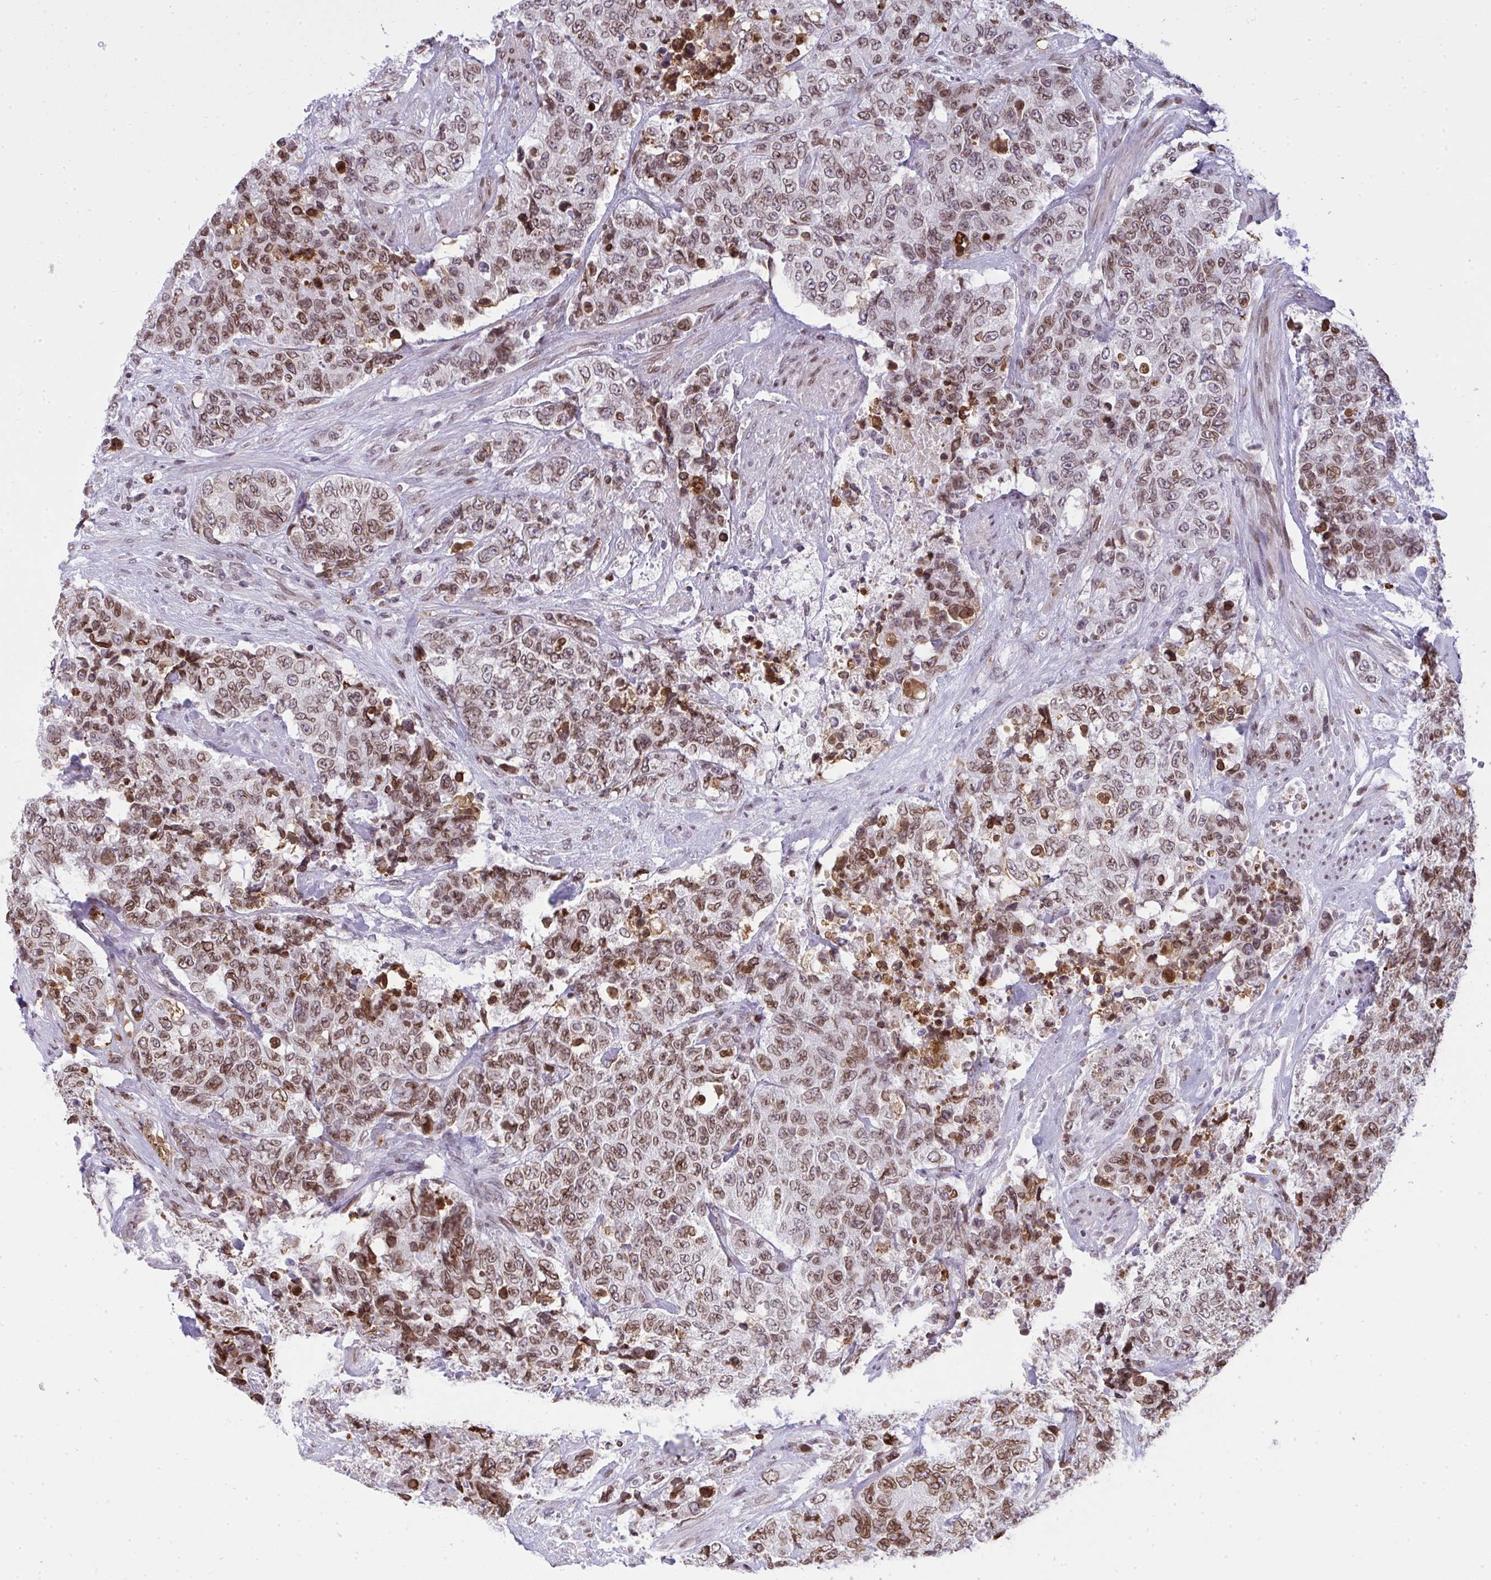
{"staining": {"intensity": "moderate", "quantity": ">75%", "location": "cytoplasmic/membranous,nuclear"}, "tissue": "urothelial cancer", "cell_type": "Tumor cells", "image_type": "cancer", "snomed": [{"axis": "morphology", "description": "Urothelial carcinoma, High grade"}, {"axis": "topography", "description": "Urinary bladder"}], "caption": "Brown immunohistochemical staining in high-grade urothelial carcinoma shows moderate cytoplasmic/membranous and nuclear staining in approximately >75% of tumor cells. Using DAB (3,3'-diaminobenzidine) (brown) and hematoxylin (blue) stains, captured at high magnification using brightfield microscopy.", "gene": "LMNB2", "patient": {"sex": "female", "age": 78}}